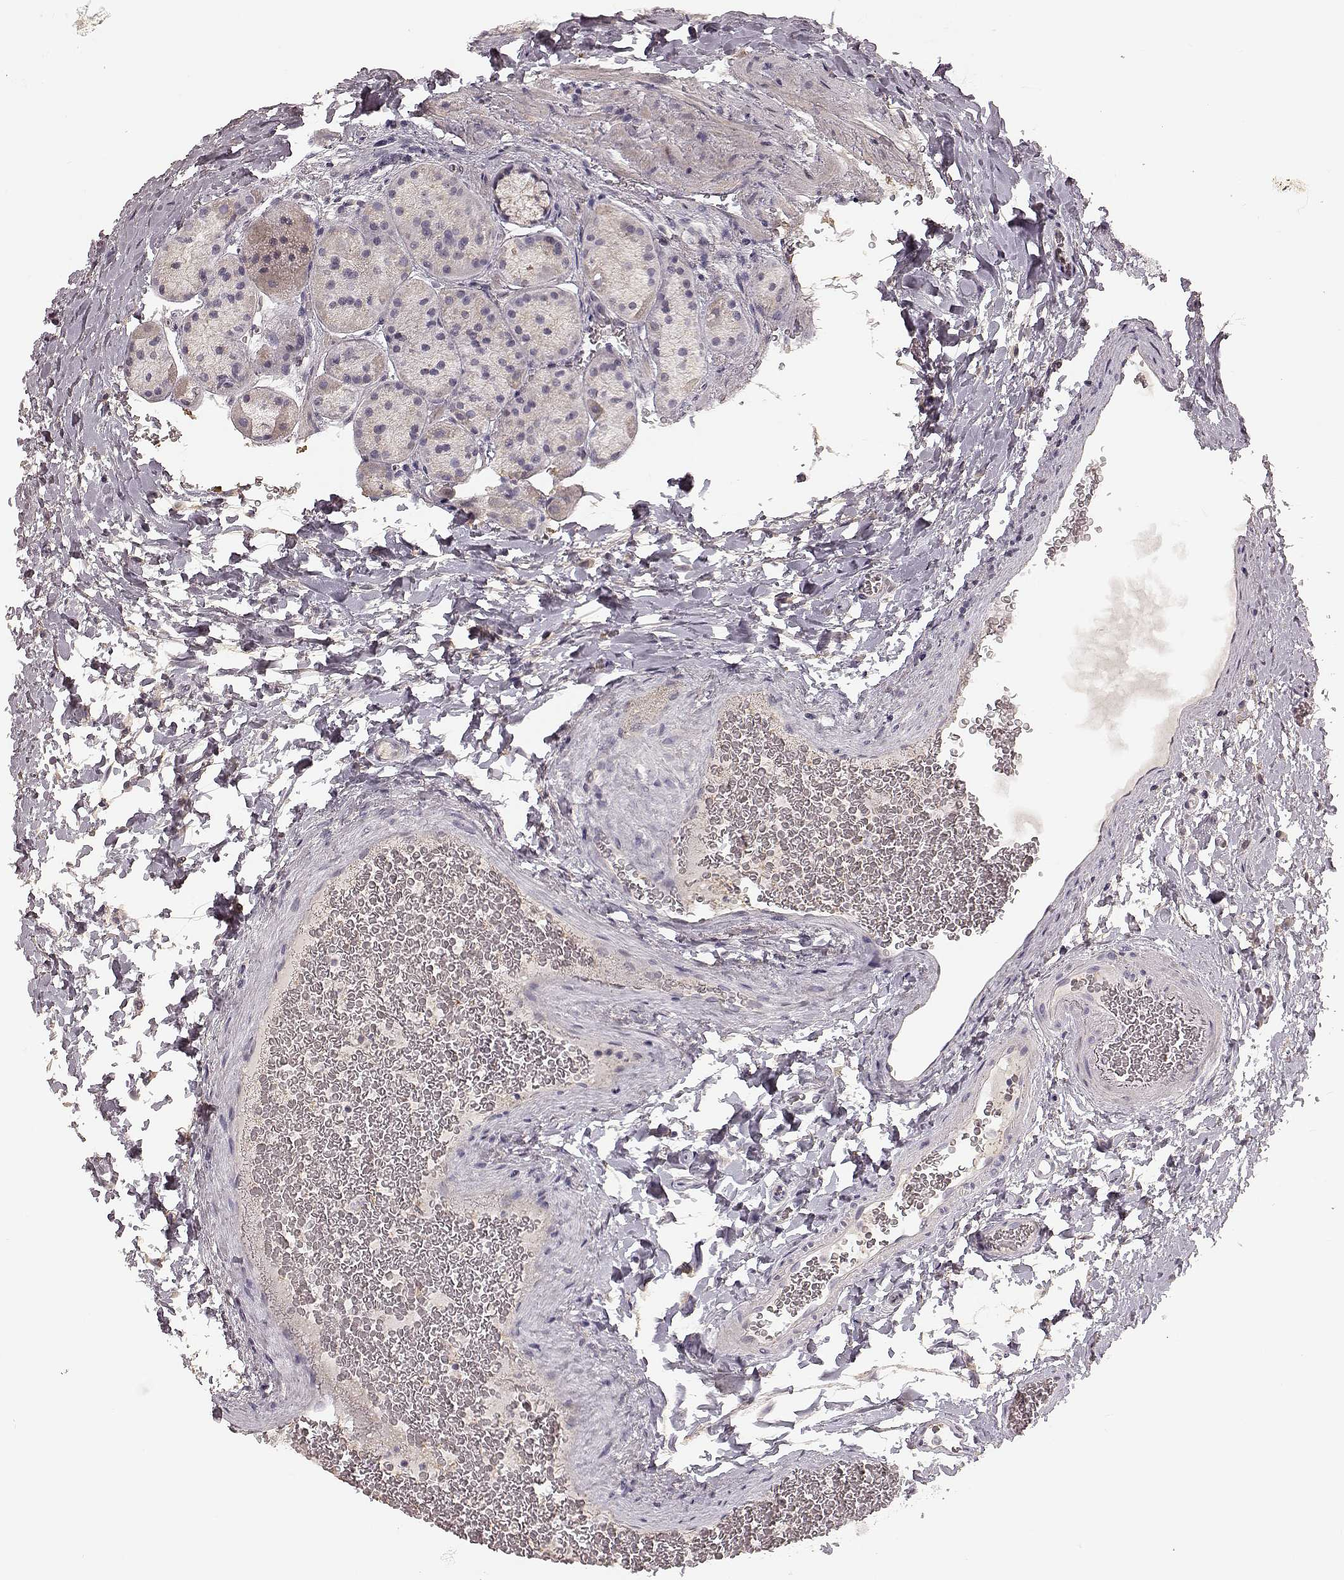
{"staining": {"intensity": "negative", "quantity": "none", "location": "none"}, "tissue": "stomach", "cell_type": "Glandular cells", "image_type": "normal", "snomed": [{"axis": "morphology", "description": "Normal tissue, NOS"}, {"axis": "morphology", "description": "Adenocarcinoma, NOS"}, {"axis": "morphology", "description": "Adenocarcinoma, High grade"}, {"axis": "topography", "description": "Stomach, upper"}, {"axis": "topography", "description": "Stomach"}], "caption": "Immunohistochemistry micrograph of unremarkable stomach: stomach stained with DAB displays no significant protein staining in glandular cells. (DAB (3,3'-diaminobenzidine) IHC, high magnification).", "gene": "MIA", "patient": {"sex": "female", "age": 65}}